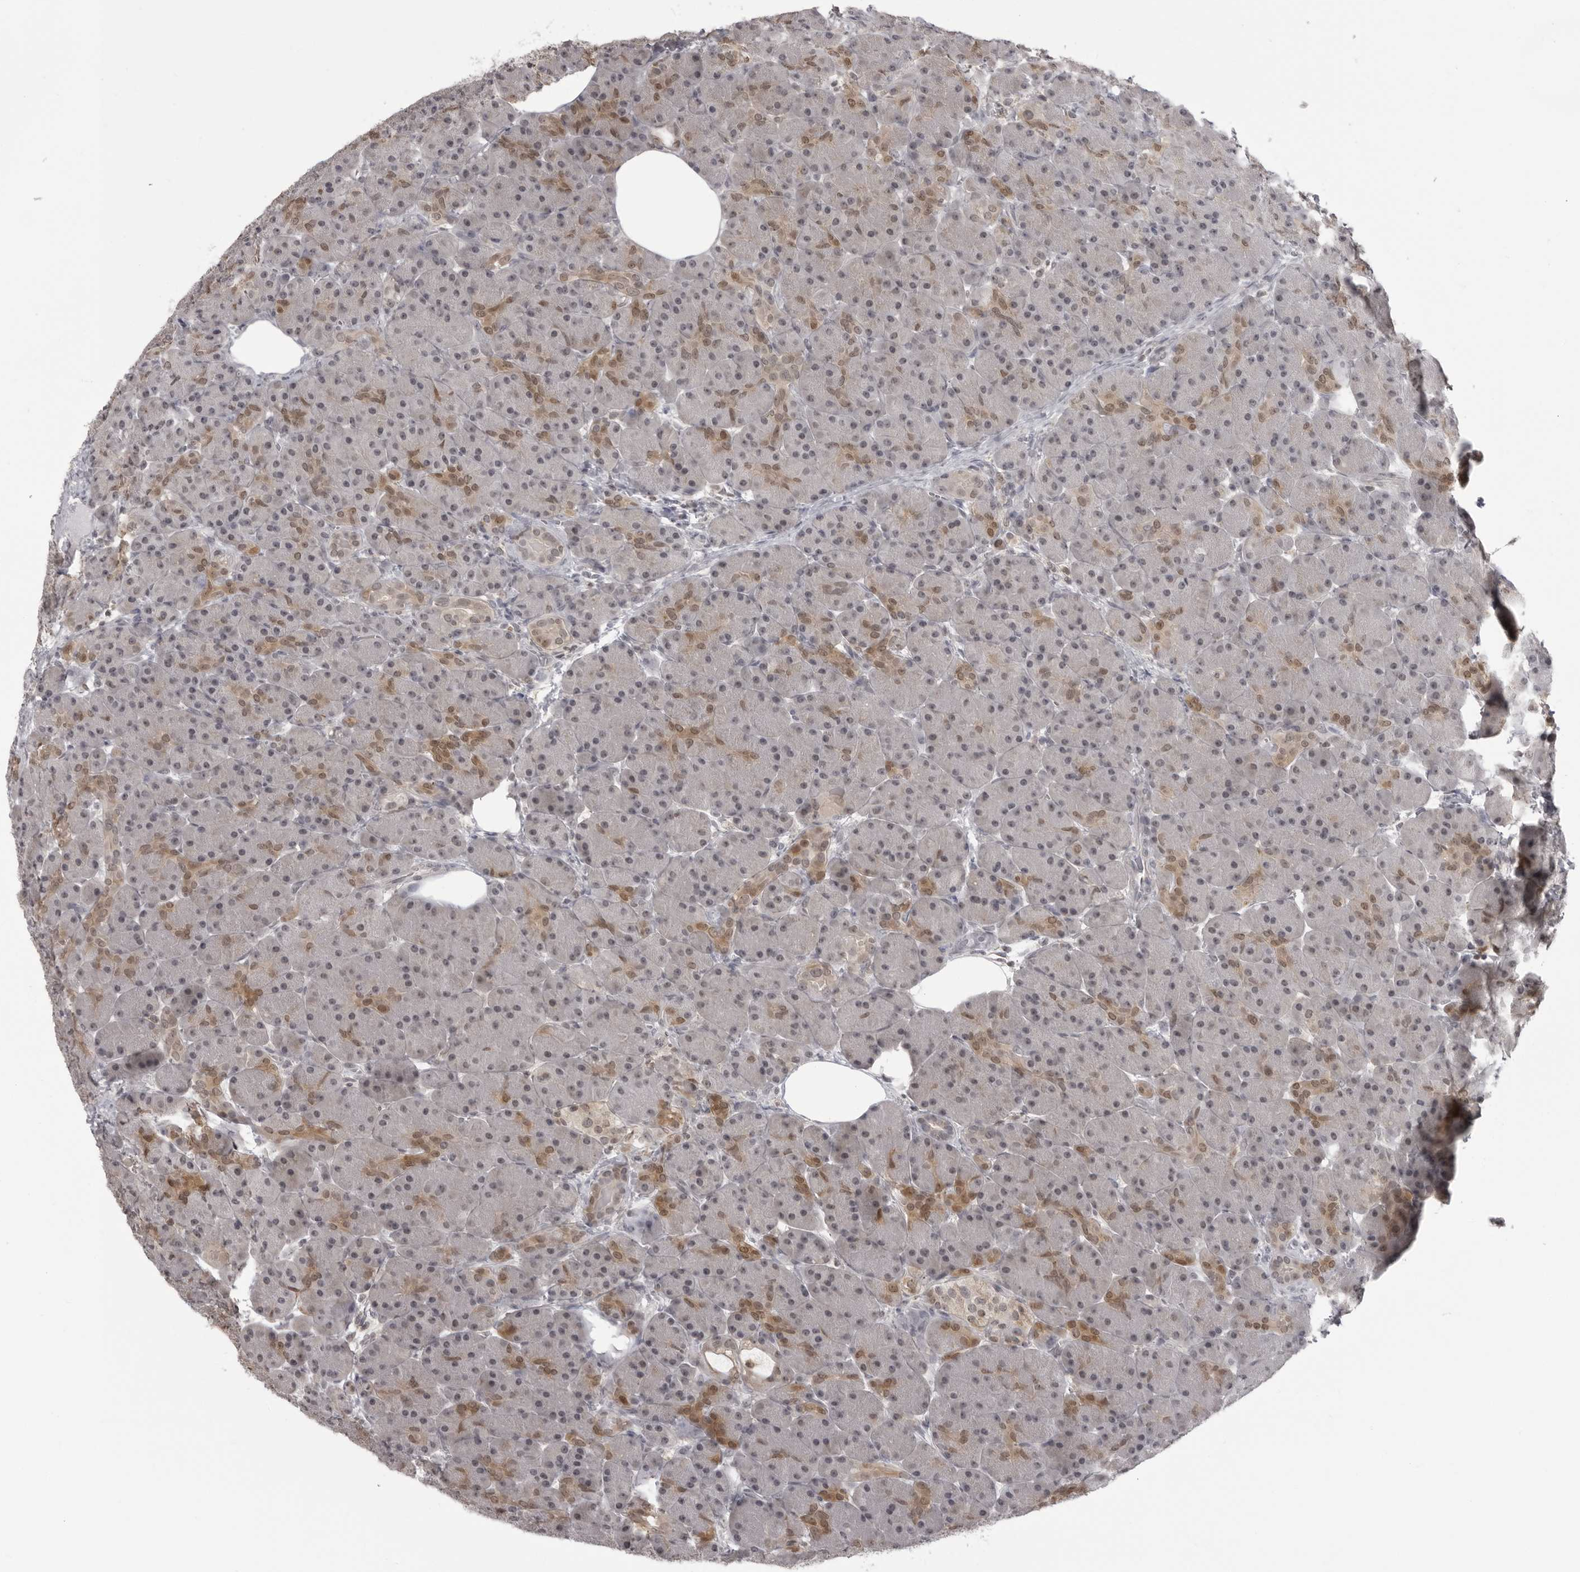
{"staining": {"intensity": "moderate", "quantity": "<25%", "location": "cytoplasmic/membranous,nuclear"}, "tissue": "pancreas", "cell_type": "Exocrine glandular cells", "image_type": "normal", "snomed": [{"axis": "morphology", "description": "Normal tissue, NOS"}, {"axis": "topography", "description": "Pancreas"}], "caption": "This photomicrograph shows IHC staining of normal human pancreas, with low moderate cytoplasmic/membranous,nuclear expression in about <25% of exocrine glandular cells.", "gene": "PDCL3", "patient": {"sex": "male", "age": 63}}